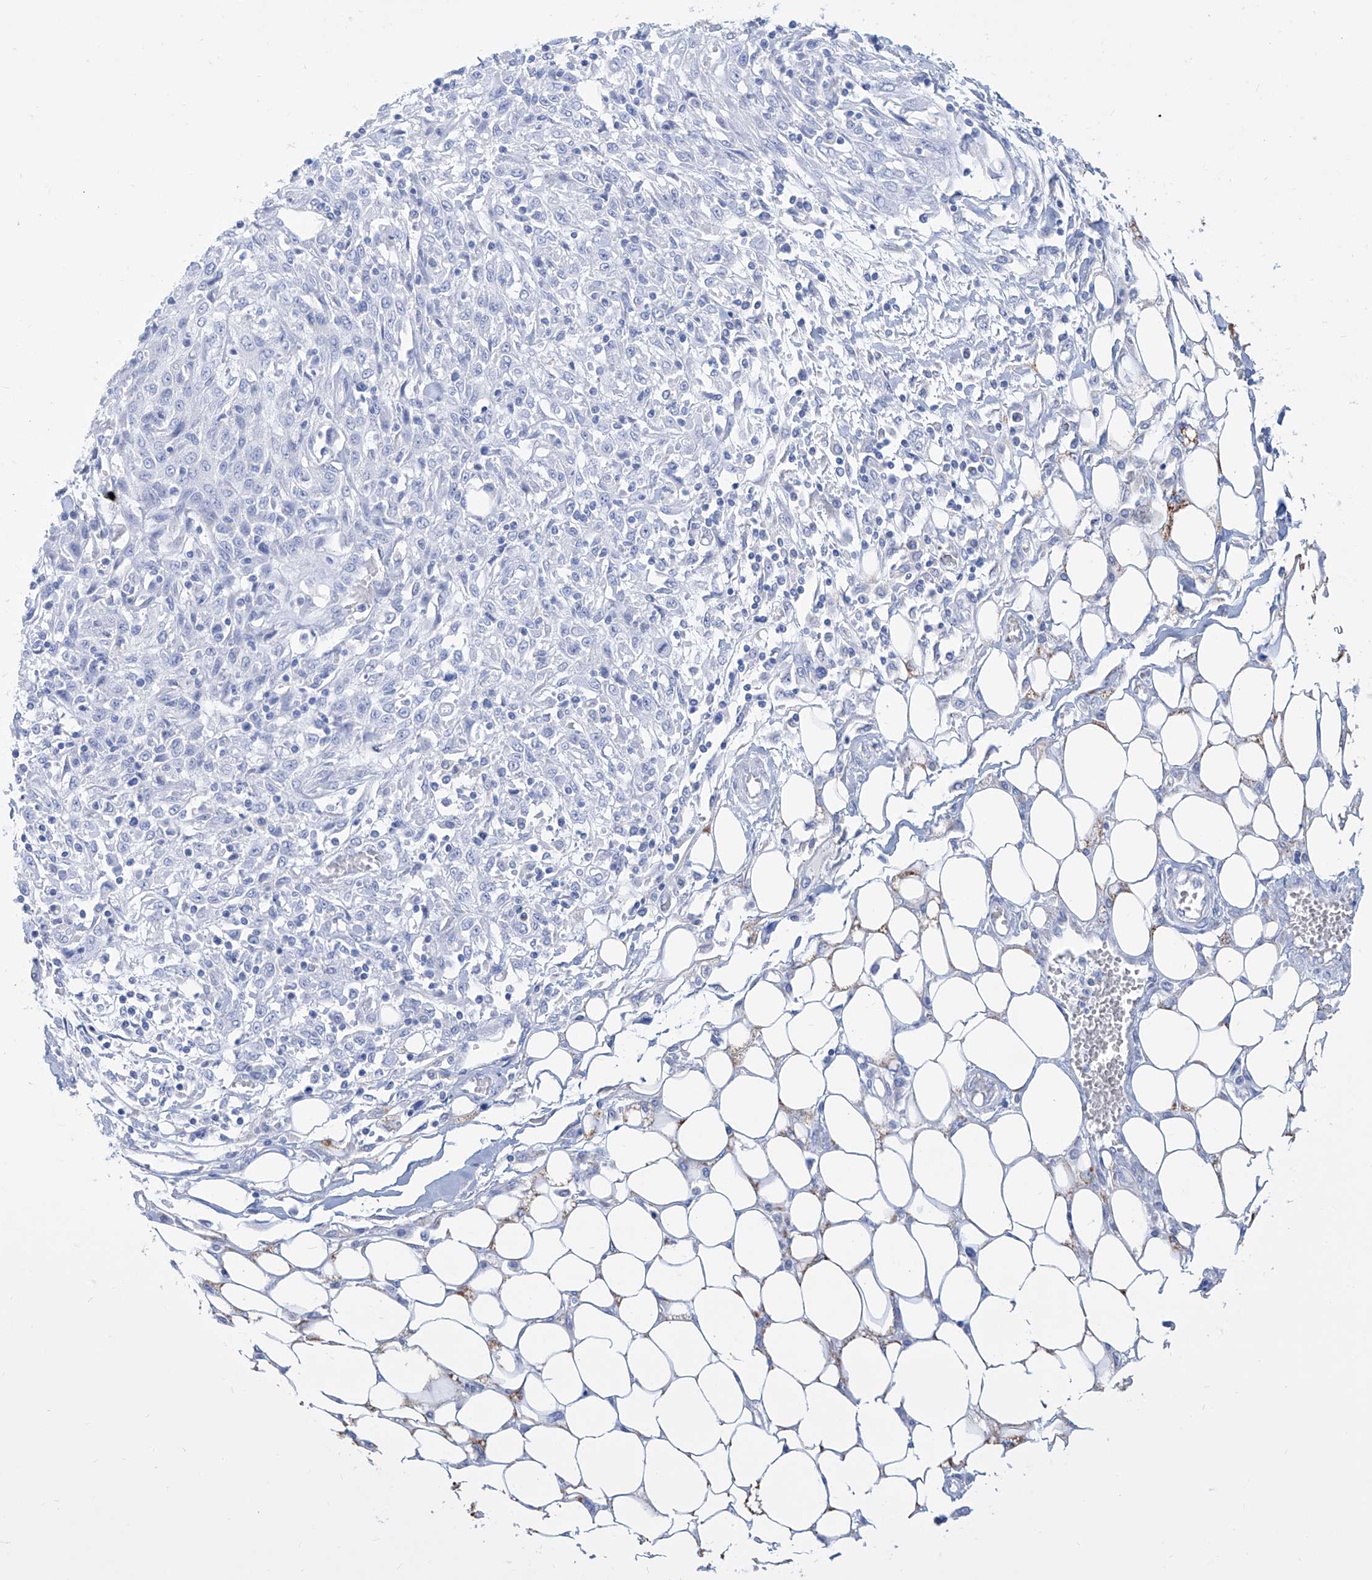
{"staining": {"intensity": "negative", "quantity": "none", "location": "none"}, "tissue": "skin cancer", "cell_type": "Tumor cells", "image_type": "cancer", "snomed": [{"axis": "morphology", "description": "Squamous cell carcinoma, NOS"}, {"axis": "morphology", "description": "Squamous cell carcinoma, metastatic, NOS"}, {"axis": "topography", "description": "Skin"}, {"axis": "topography", "description": "Lymph node"}], "caption": "Immunohistochemistry photomicrograph of neoplastic tissue: human skin cancer stained with DAB shows no significant protein staining in tumor cells.", "gene": "ALDH6A1", "patient": {"sex": "male", "age": 75}}